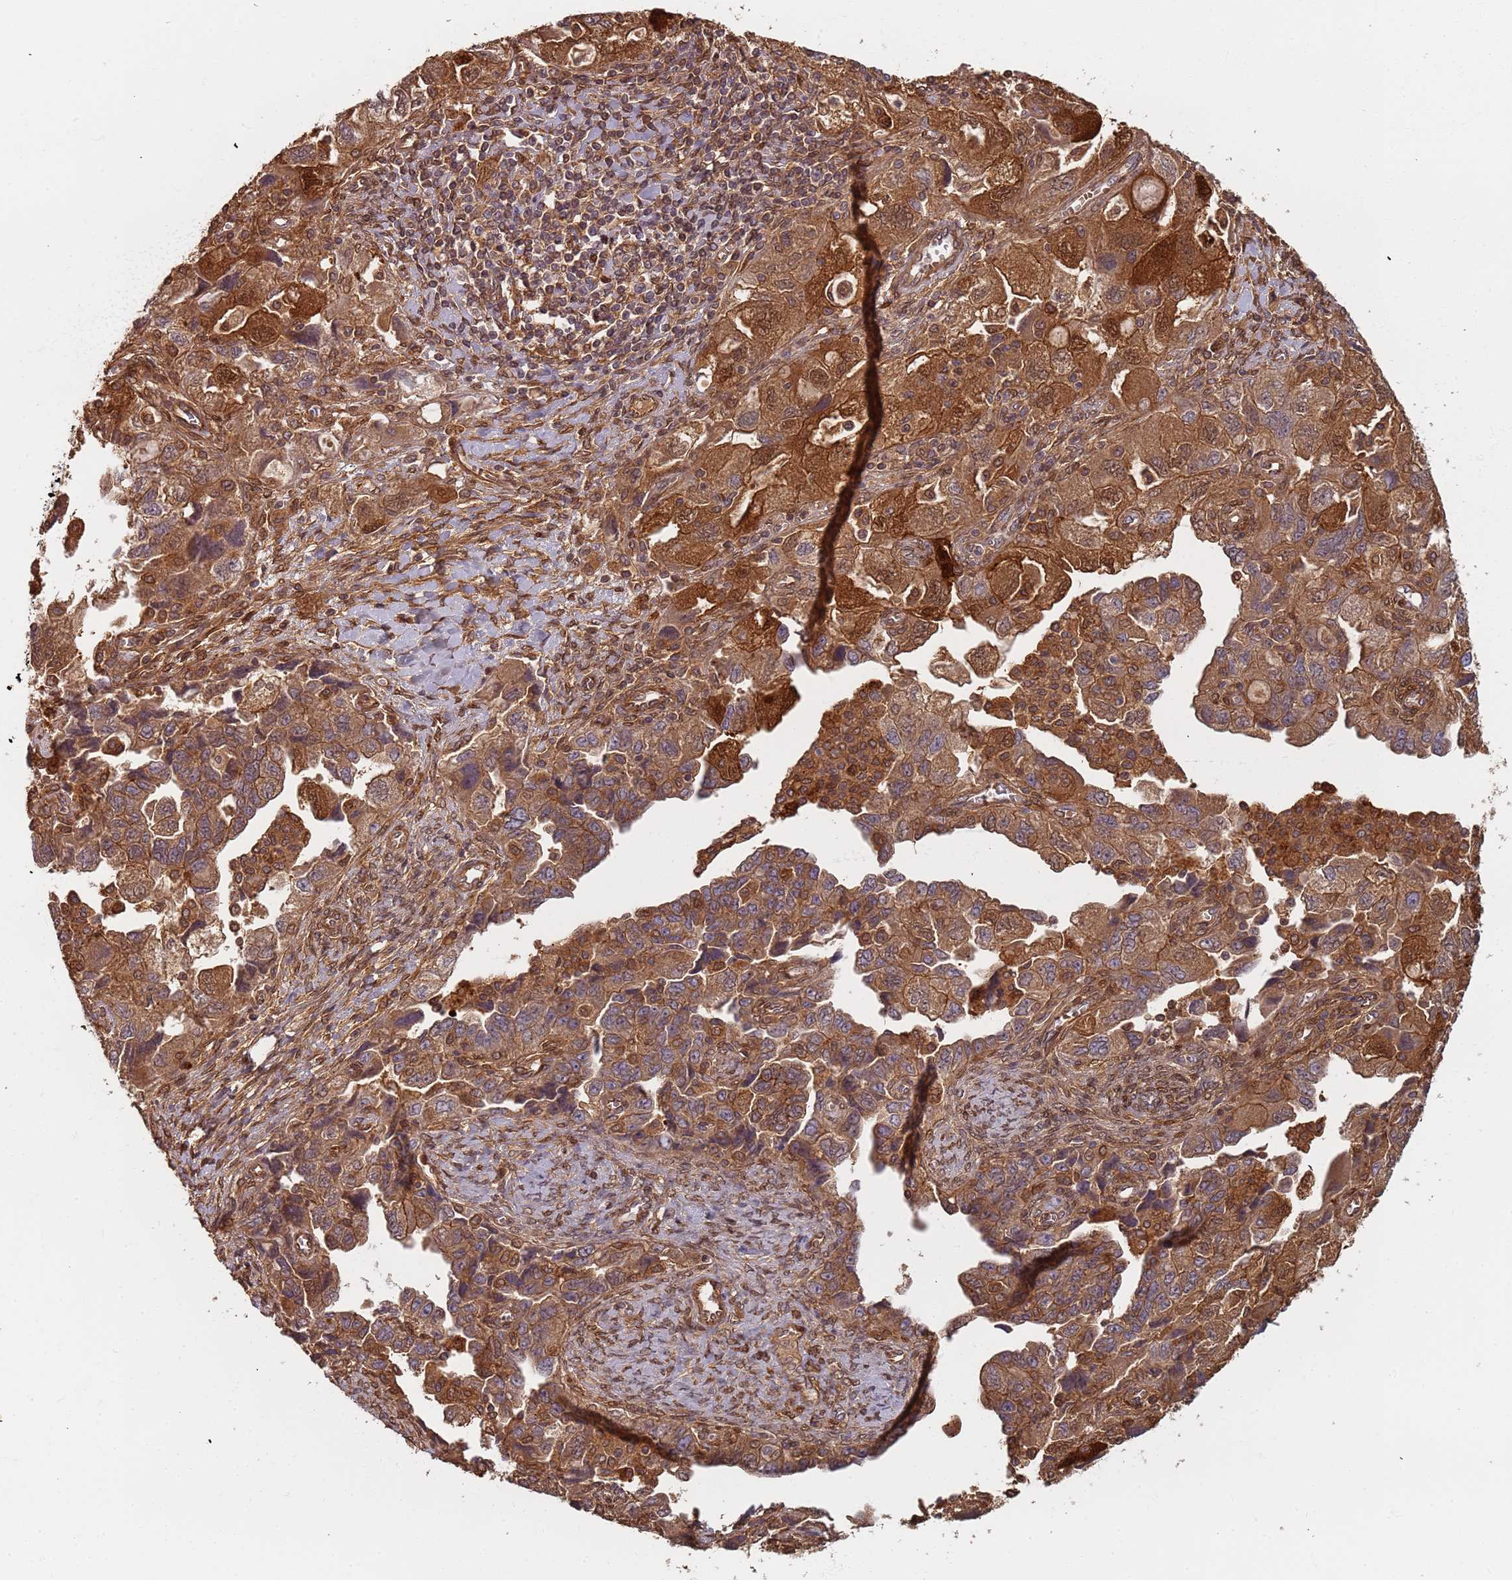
{"staining": {"intensity": "moderate", "quantity": ">75%", "location": "cytoplasmic/membranous,nuclear"}, "tissue": "ovarian cancer", "cell_type": "Tumor cells", "image_type": "cancer", "snomed": [{"axis": "morphology", "description": "Carcinoma, NOS"}, {"axis": "morphology", "description": "Cystadenocarcinoma, serous, NOS"}, {"axis": "topography", "description": "Ovary"}], "caption": "Ovarian cancer tissue shows moderate cytoplasmic/membranous and nuclear staining in about >75% of tumor cells, visualized by immunohistochemistry. (Stains: DAB (3,3'-diaminobenzidine) in brown, nuclei in blue, Microscopy: brightfield microscopy at high magnification).", "gene": "SDCCAG8", "patient": {"sex": "female", "age": 69}}